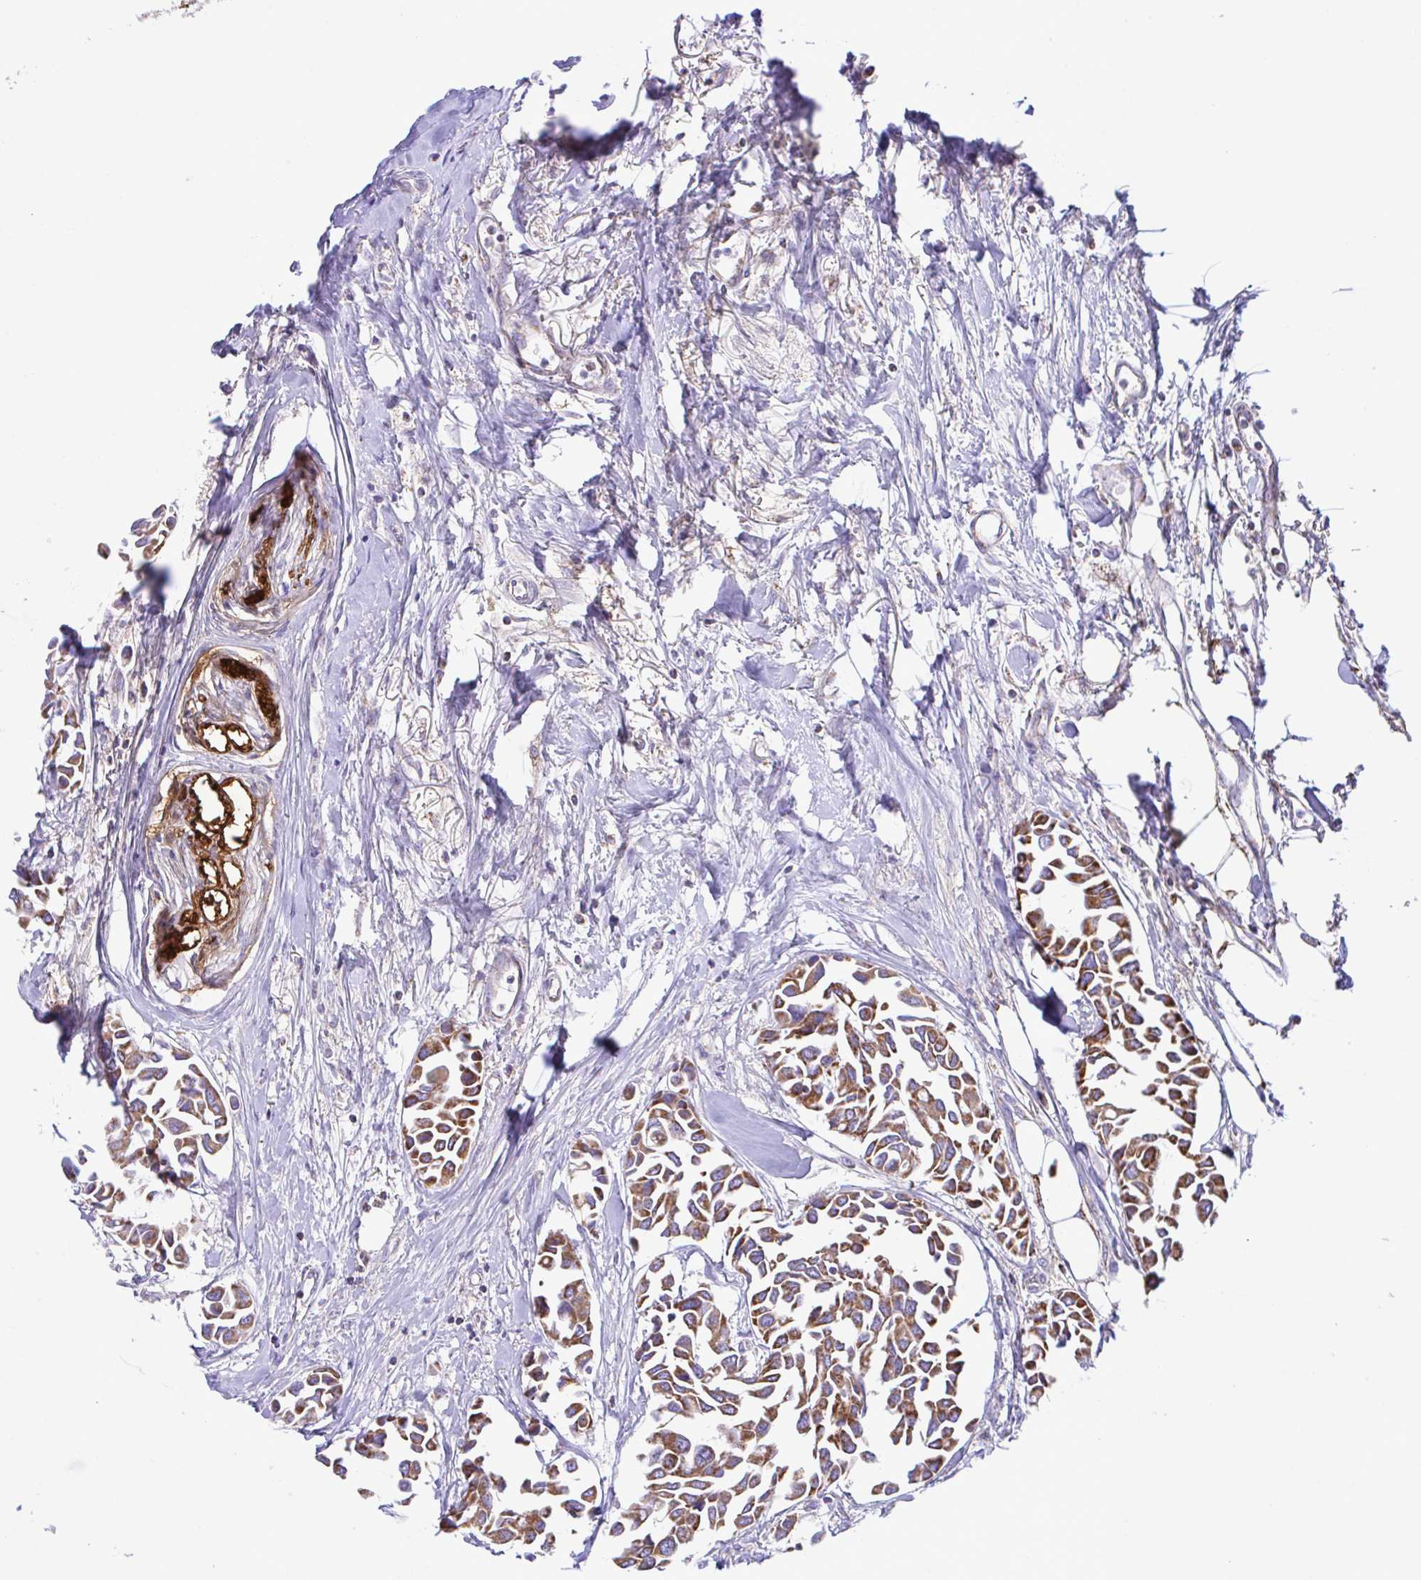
{"staining": {"intensity": "moderate", "quantity": ">75%", "location": "cytoplasmic/membranous"}, "tissue": "breast cancer", "cell_type": "Tumor cells", "image_type": "cancer", "snomed": [{"axis": "morphology", "description": "Duct carcinoma"}, {"axis": "topography", "description": "Breast"}], "caption": "A brown stain highlights moderate cytoplasmic/membranous staining of a protein in human infiltrating ductal carcinoma (breast) tumor cells.", "gene": "PCMTD2", "patient": {"sex": "female", "age": 54}}